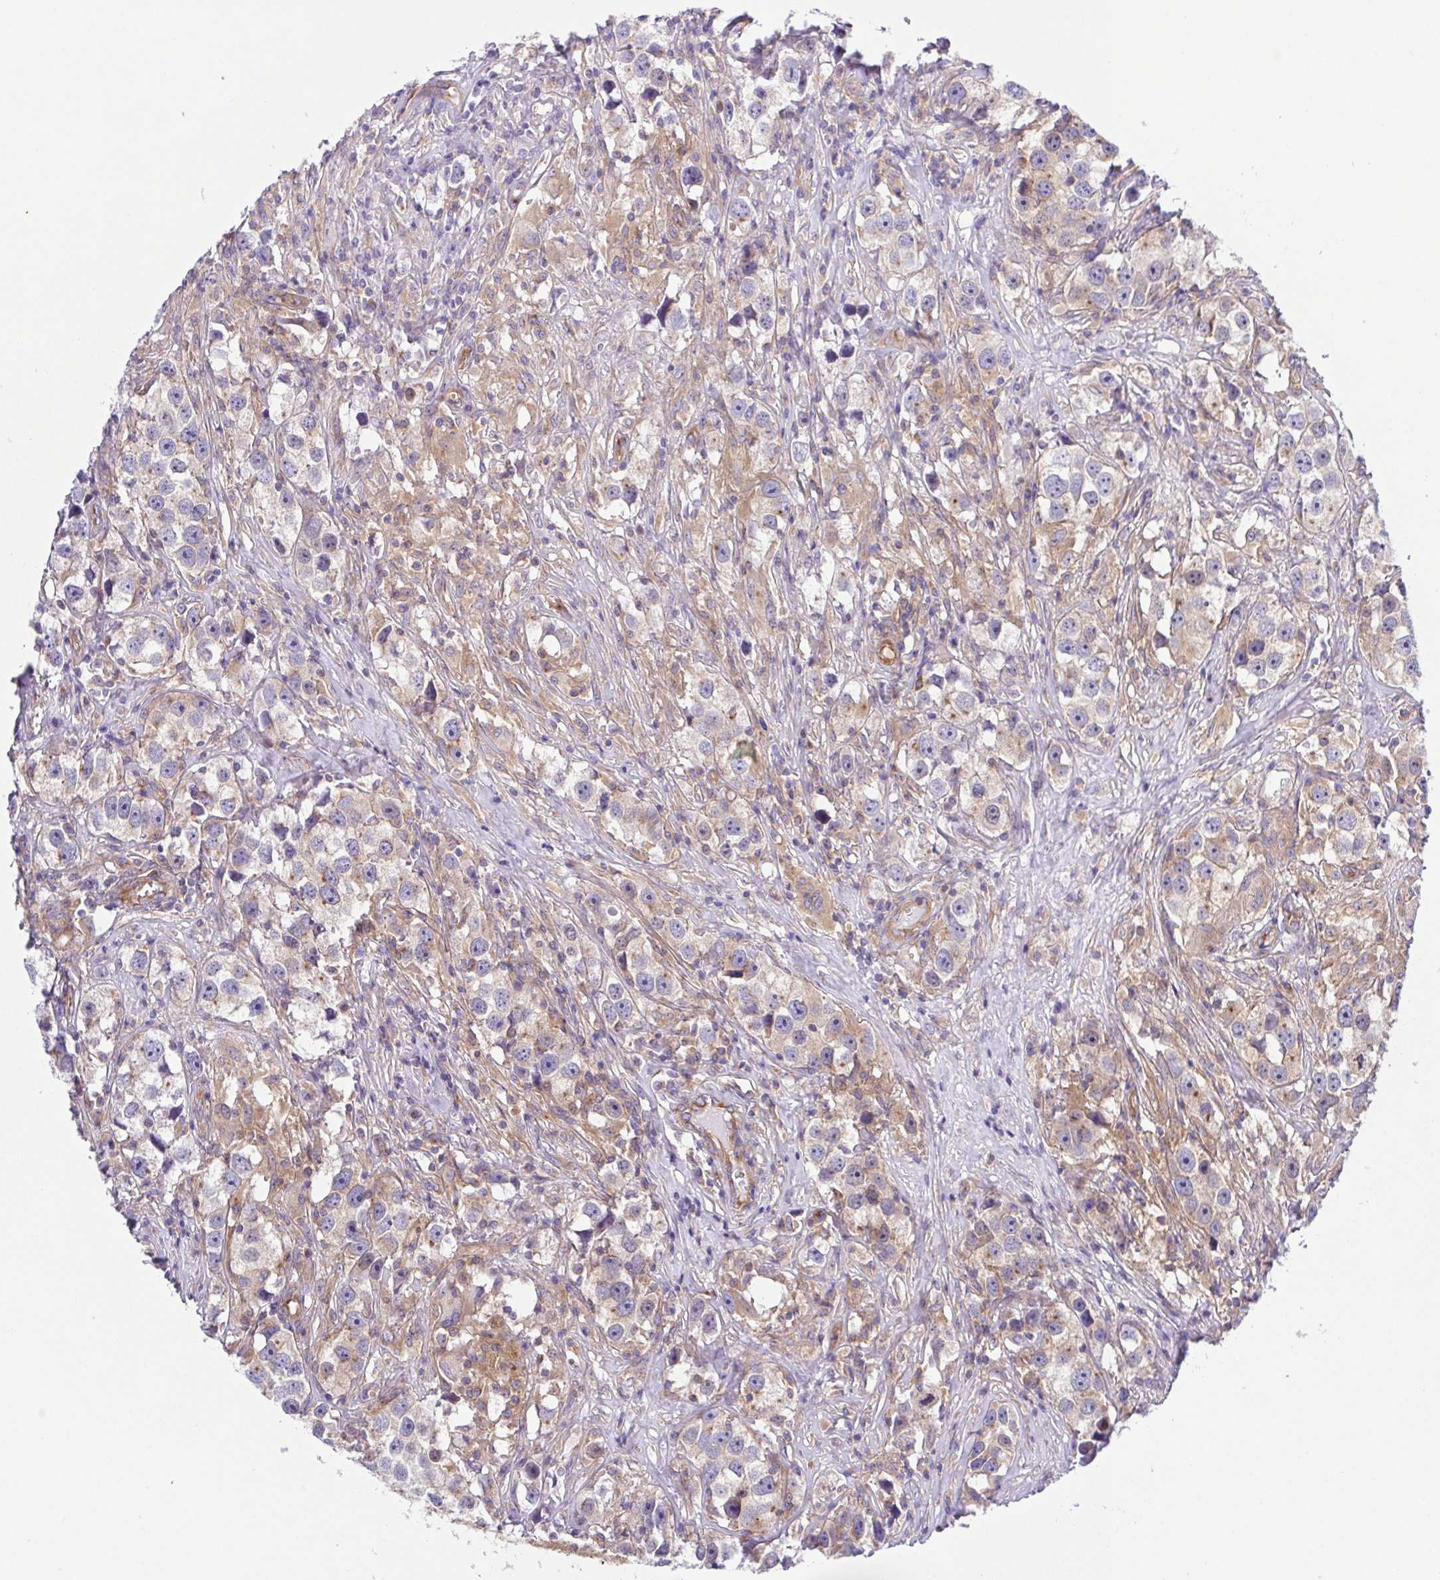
{"staining": {"intensity": "moderate", "quantity": "25%-75%", "location": "cytoplasmic/membranous"}, "tissue": "testis cancer", "cell_type": "Tumor cells", "image_type": "cancer", "snomed": [{"axis": "morphology", "description": "Seminoma, NOS"}, {"axis": "topography", "description": "Testis"}], "caption": "High-power microscopy captured an IHC histopathology image of seminoma (testis), revealing moderate cytoplasmic/membranous expression in approximately 25%-75% of tumor cells. (DAB = brown stain, brightfield microscopy at high magnification).", "gene": "KIF5B", "patient": {"sex": "male", "age": 49}}